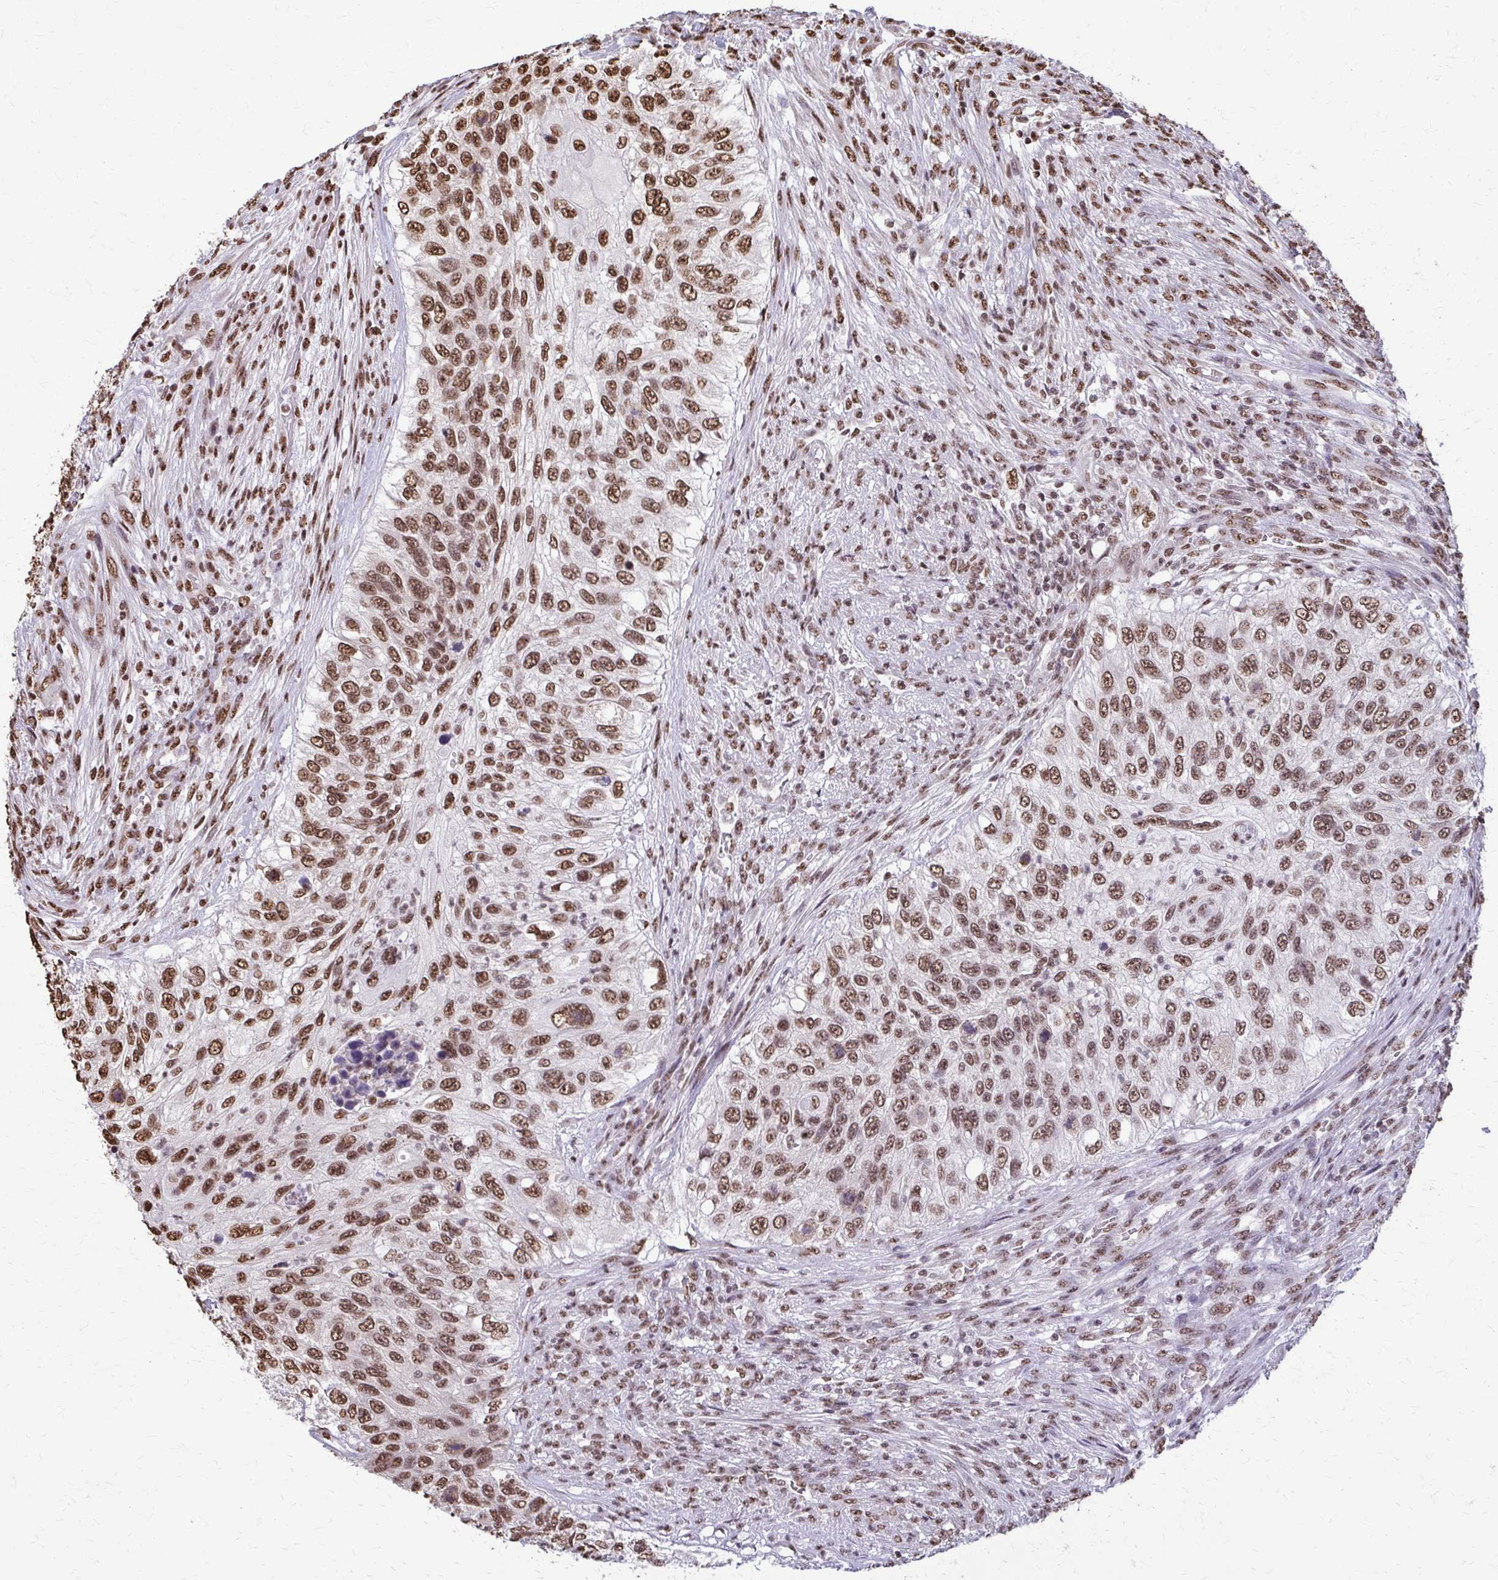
{"staining": {"intensity": "moderate", "quantity": ">75%", "location": "nuclear"}, "tissue": "urothelial cancer", "cell_type": "Tumor cells", "image_type": "cancer", "snomed": [{"axis": "morphology", "description": "Urothelial carcinoma, High grade"}, {"axis": "topography", "description": "Urinary bladder"}], "caption": "This photomicrograph demonstrates urothelial cancer stained with IHC to label a protein in brown. The nuclear of tumor cells show moderate positivity for the protein. Nuclei are counter-stained blue.", "gene": "SNRPA", "patient": {"sex": "female", "age": 60}}